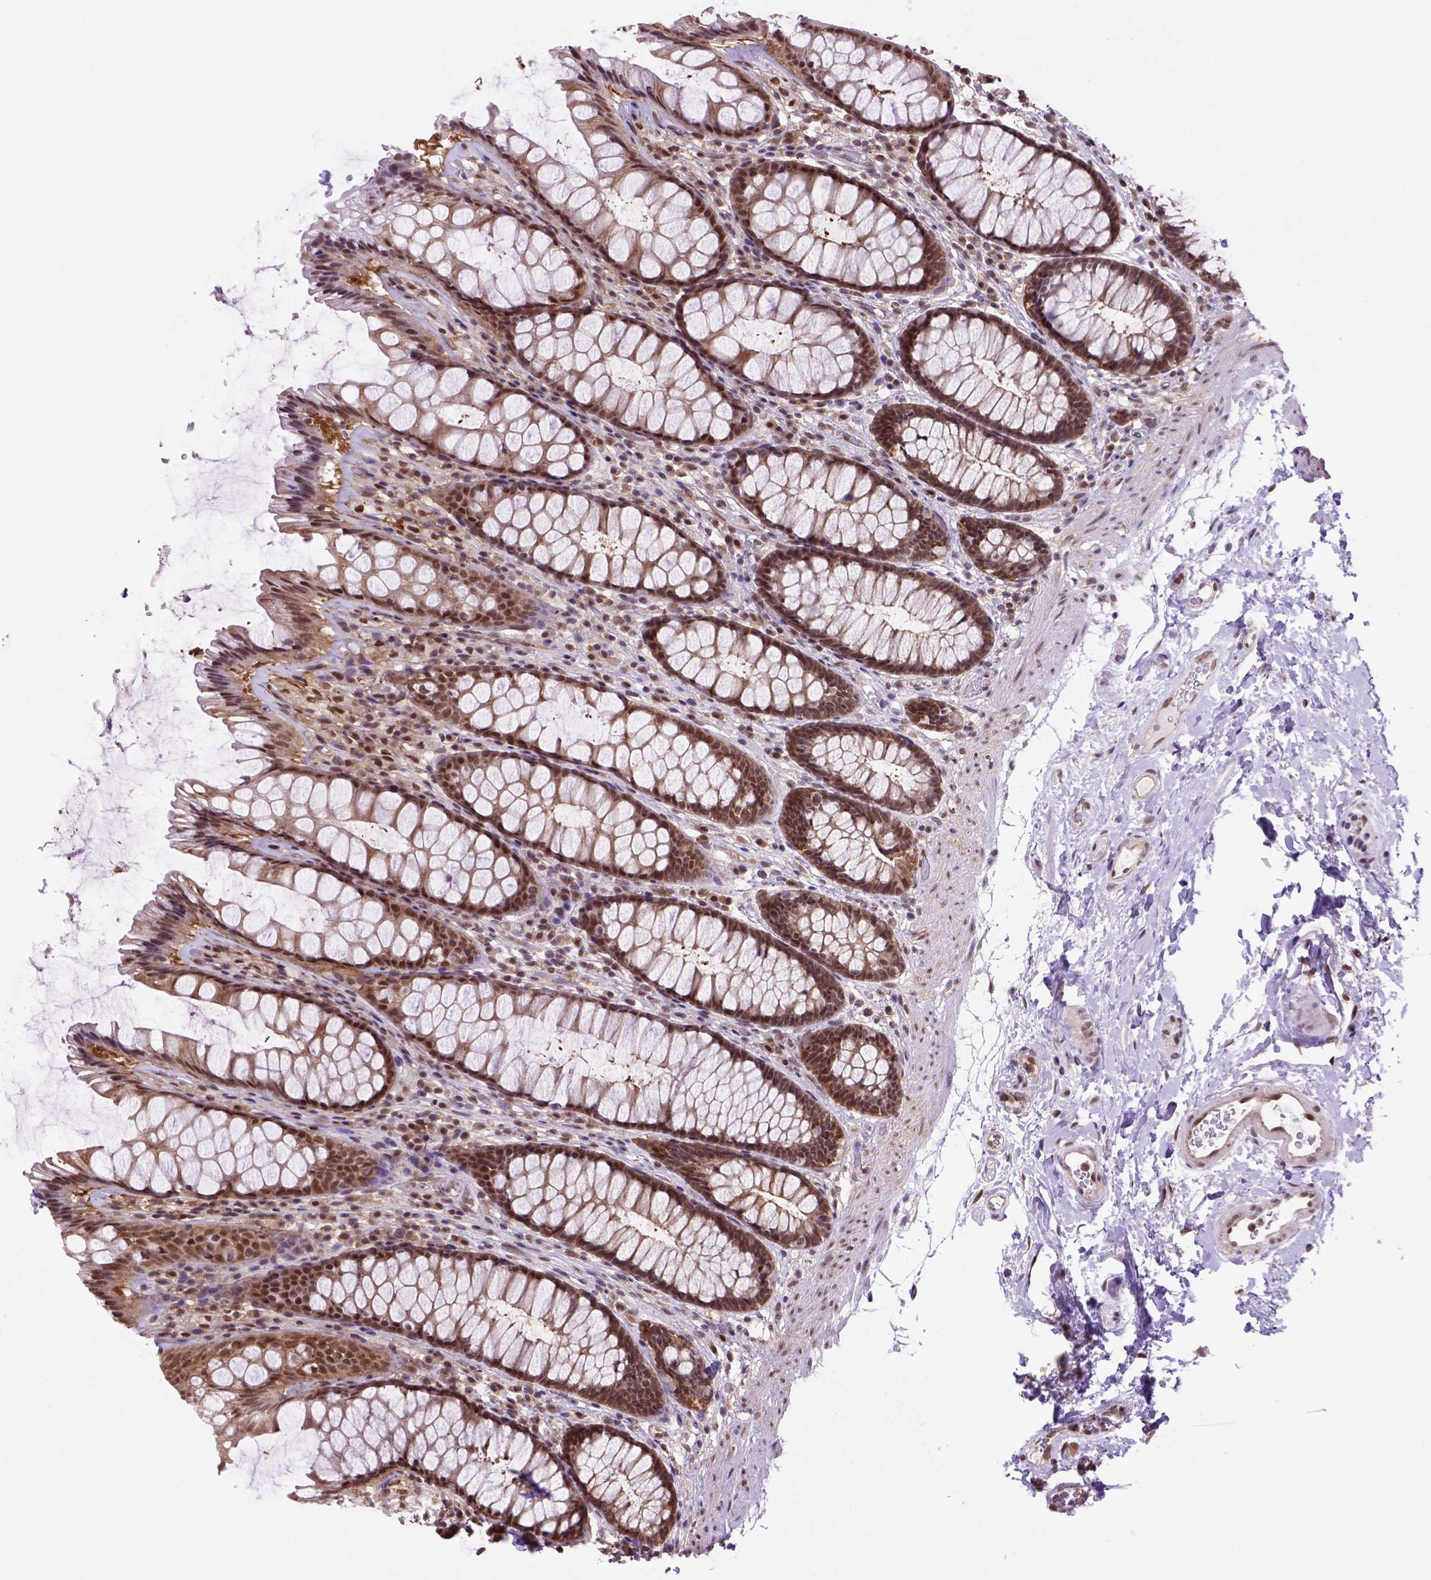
{"staining": {"intensity": "moderate", "quantity": ">75%", "location": "cytoplasmic/membranous,nuclear"}, "tissue": "rectum", "cell_type": "Glandular cells", "image_type": "normal", "snomed": [{"axis": "morphology", "description": "Normal tissue, NOS"}, {"axis": "topography", "description": "Rectum"}], "caption": "This photomicrograph shows immunohistochemistry staining of normal human rectum, with medium moderate cytoplasmic/membranous,nuclear positivity in approximately >75% of glandular cells.", "gene": "PSMC2", "patient": {"sex": "male", "age": 72}}